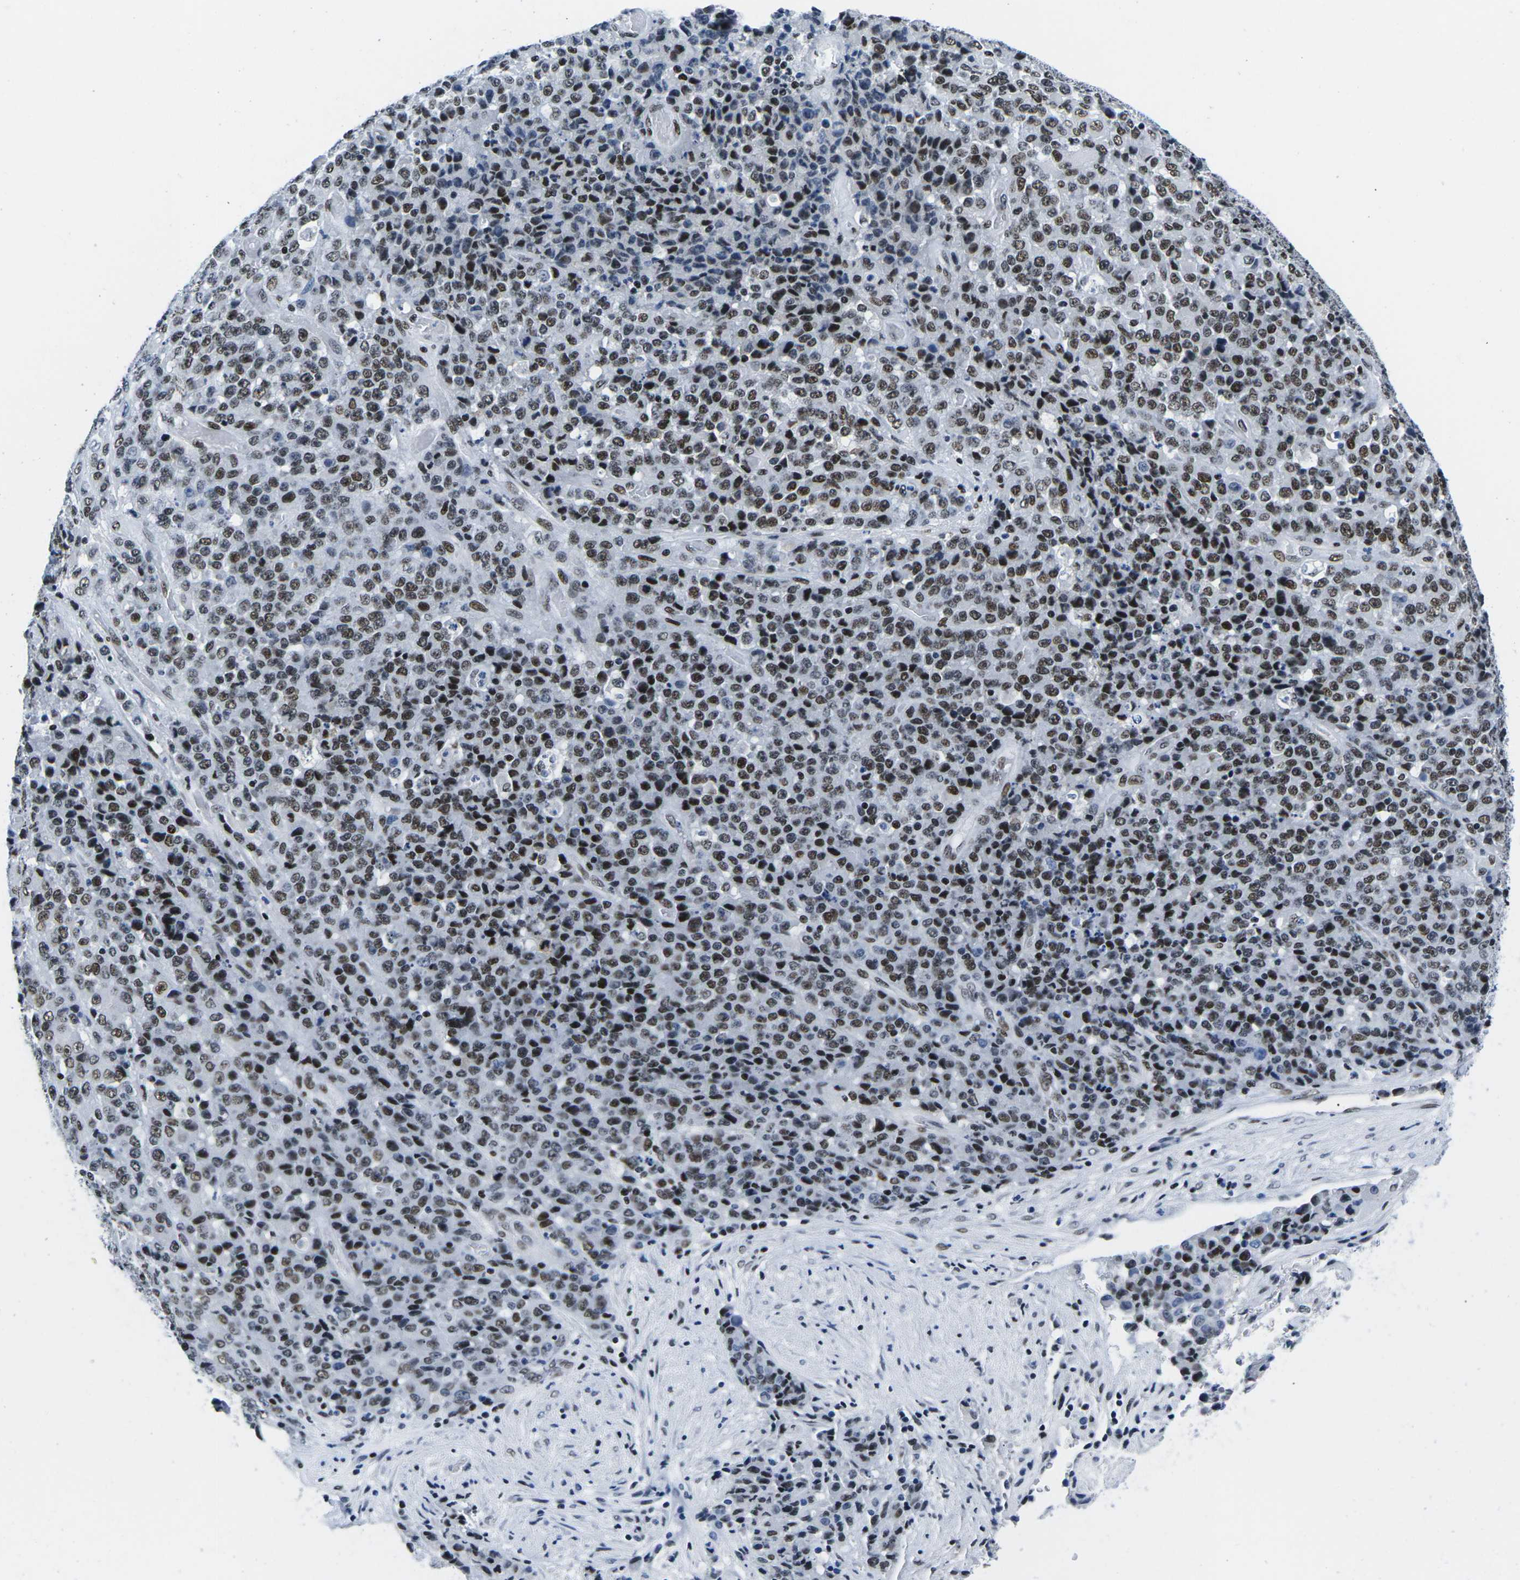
{"staining": {"intensity": "moderate", "quantity": ">75%", "location": "nuclear"}, "tissue": "stomach cancer", "cell_type": "Tumor cells", "image_type": "cancer", "snomed": [{"axis": "morphology", "description": "Adenocarcinoma, NOS"}, {"axis": "topography", "description": "Stomach"}], "caption": "A histopathology image showing moderate nuclear expression in approximately >75% of tumor cells in stomach cancer, as visualized by brown immunohistochemical staining.", "gene": "ATF1", "patient": {"sex": "female", "age": 73}}